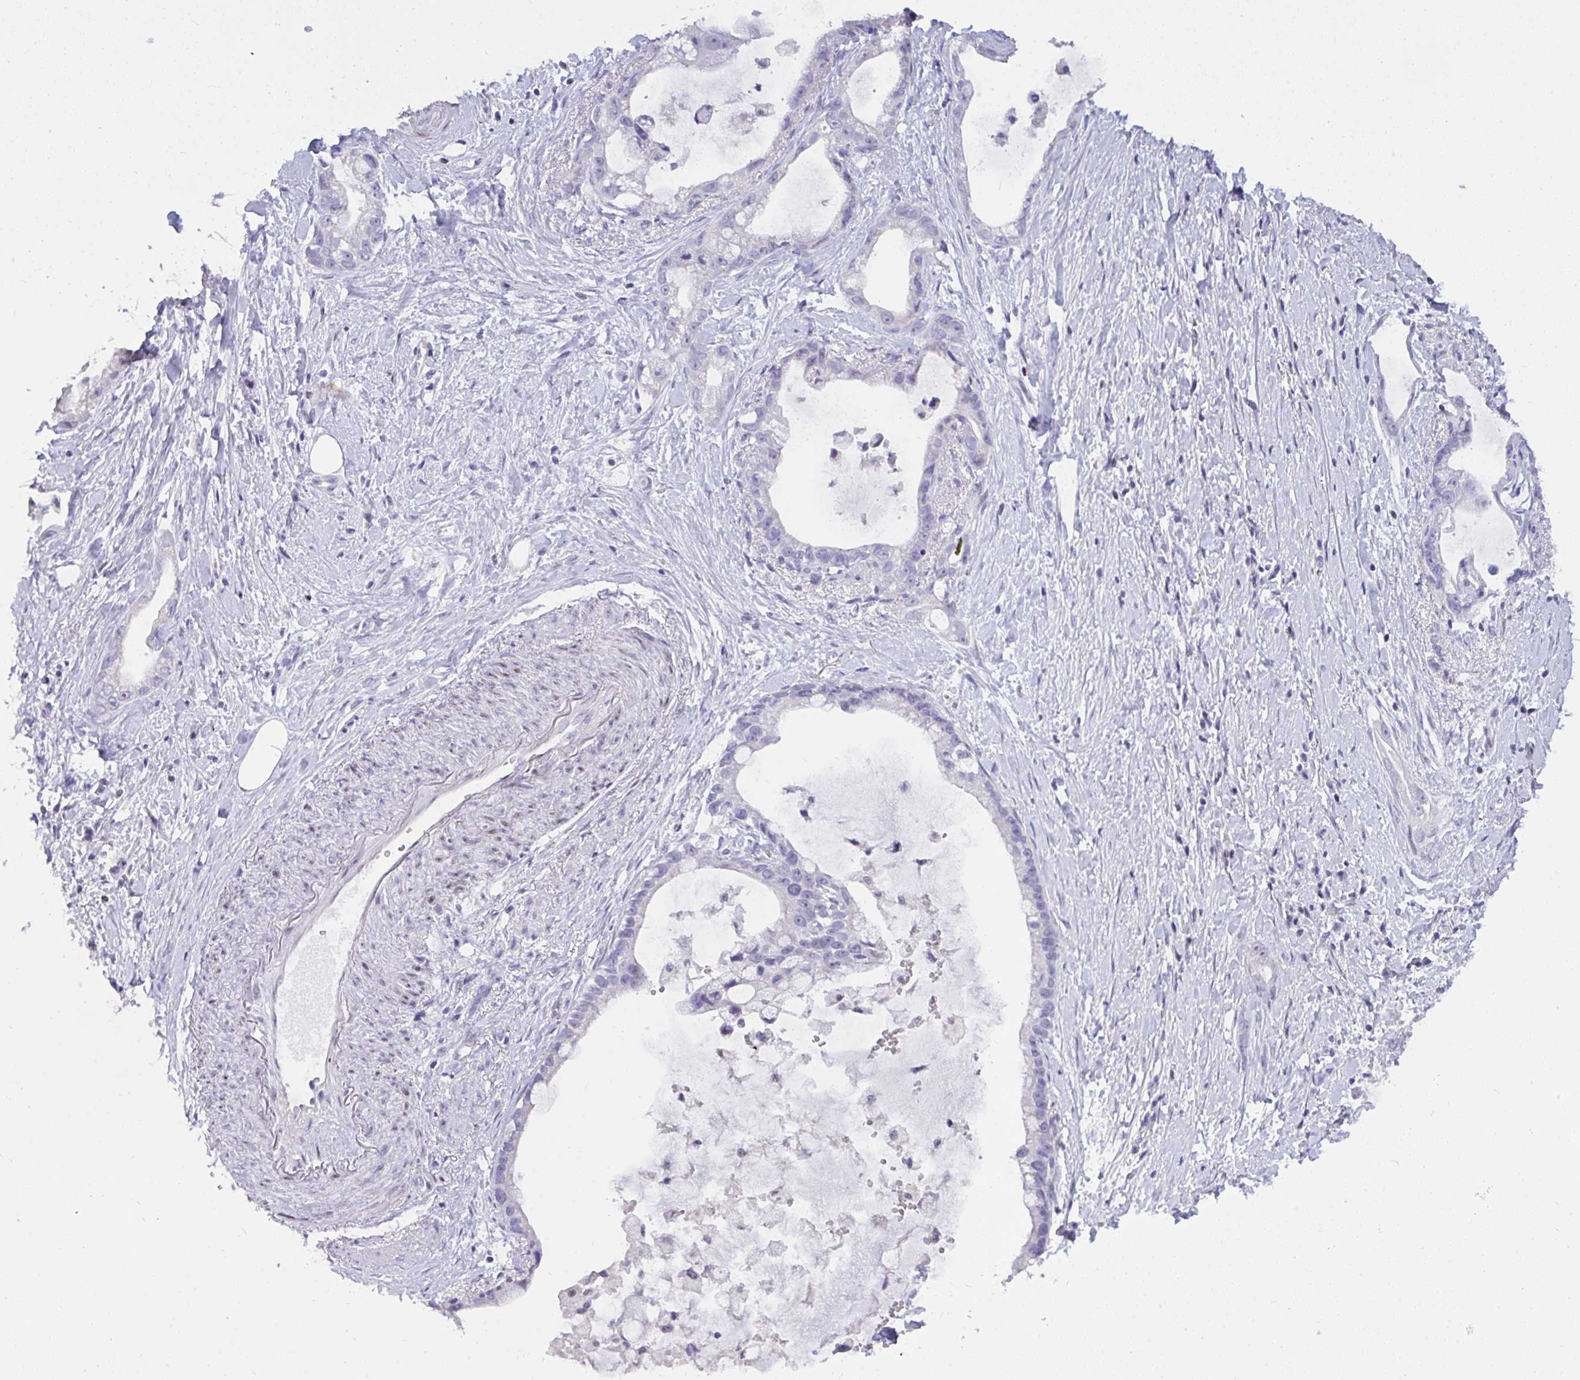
{"staining": {"intensity": "negative", "quantity": "none", "location": "none"}, "tissue": "stomach cancer", "cell_type": "Tumor cells", "image_type": "cancer", "snomed": [{"axis": "morphology", "description": "Adenocarcinoma, NOS"}, {"axis": "topography", "description": "Stomach"}], "caption": "IHC photomicrograph of adenocarcinoma (stomach) stained for a protein (brown), which displays no positivity in tumor cells.", "gene": "PLPPR3", "patient": {"sex": "male", "age": 55}}